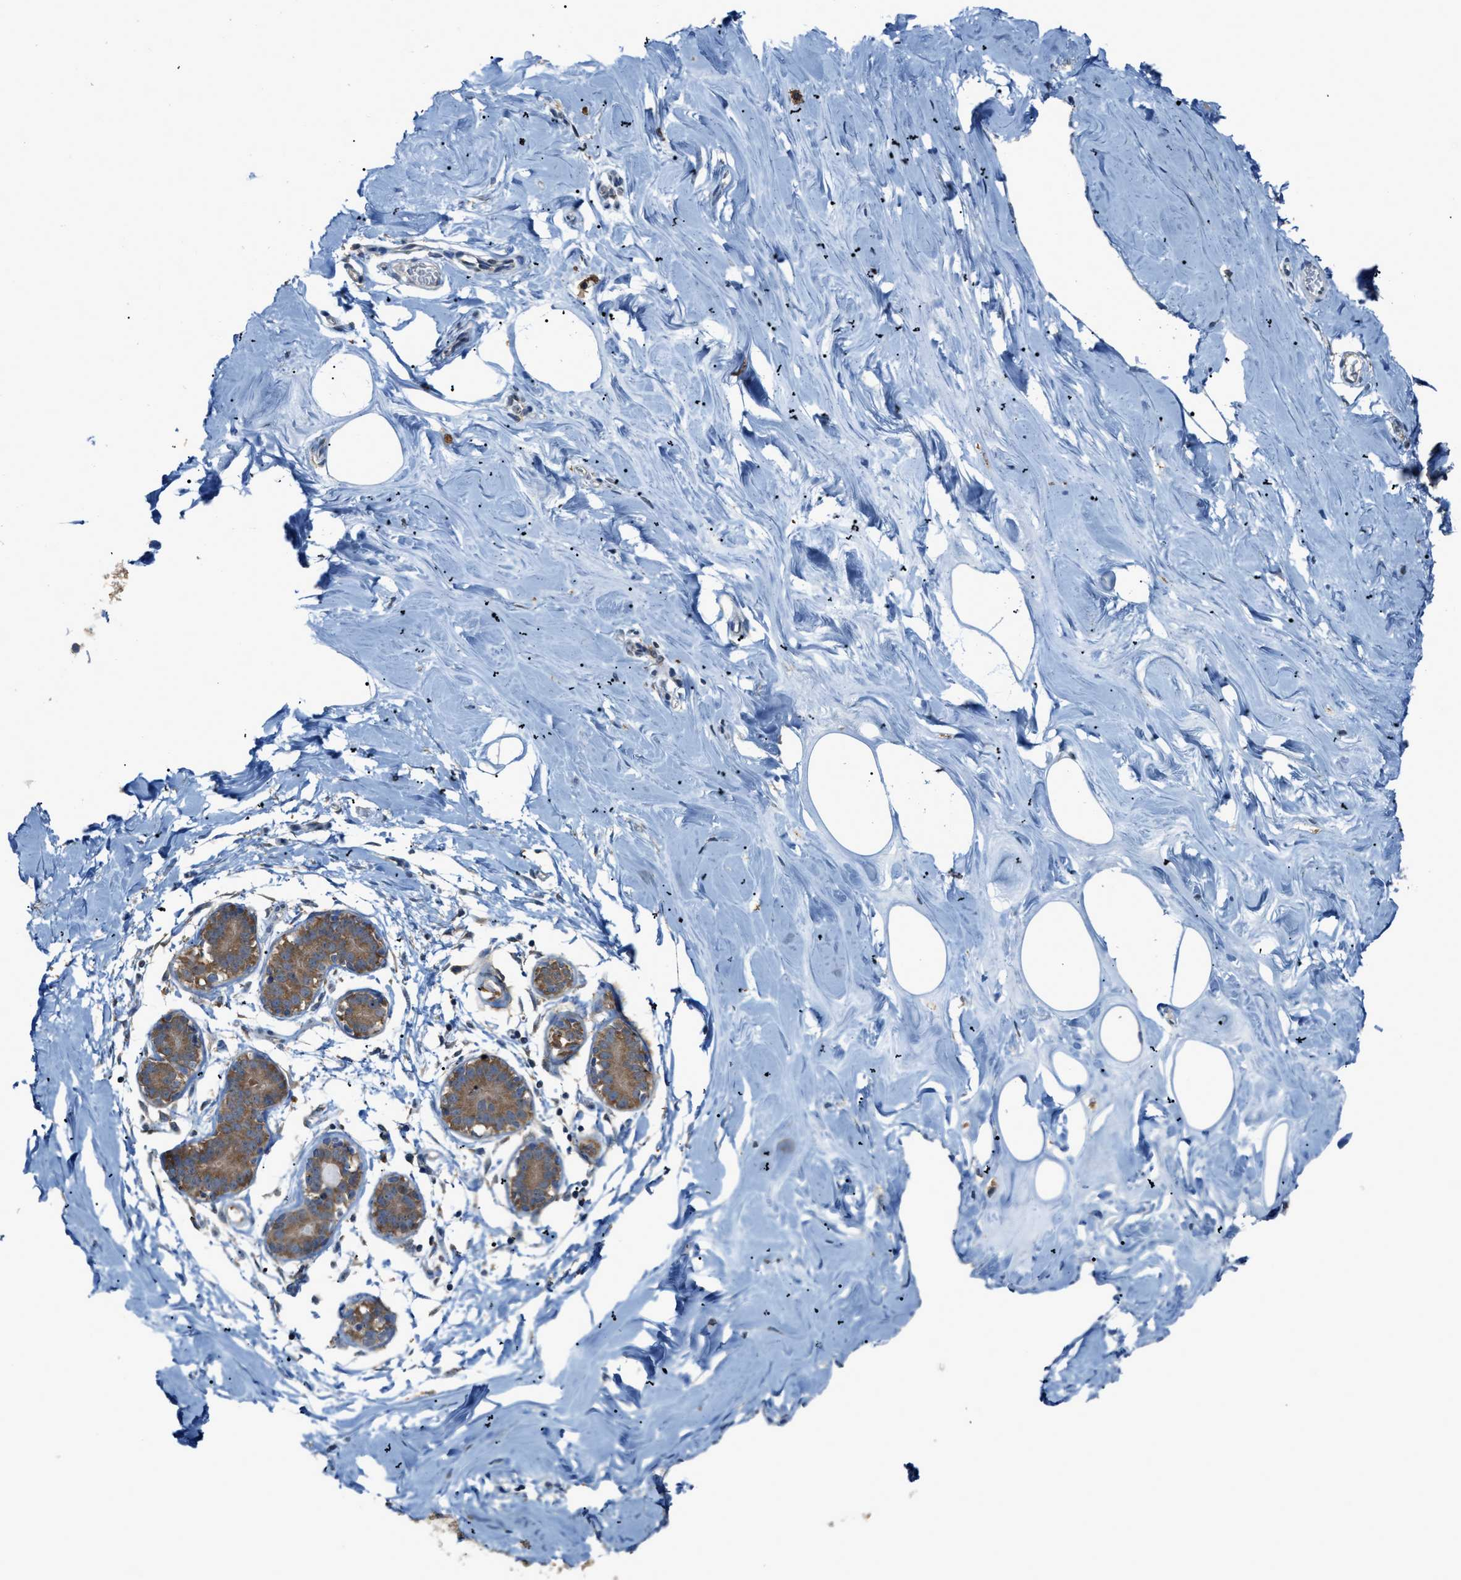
{"staining": {"intensity": "moderate", "quantity": "<25%", "location": "cytoplasmic/membranous"}, "tissue": "adipose tissue", "cell_type": "Adipocytes", "image_type": "normal", "snomed": [{"axis": "morphology", "description": "Normal tissue, NOS"}, {"axis": "morphology", "description": "Fibrosis, NOS"}, {"axis": "topography", "description": "Breast"}, {"axis": "topography", "description": "Adipose tissue"}], "caption": "This is an image of immunohistochemistry staining of unremarkable adipose tissue, which shows moderate staining in the cytoplasmic/membranous of adipocytes.", "gene": "GCN1", "patient": {"sex": "female", "age": 39}}